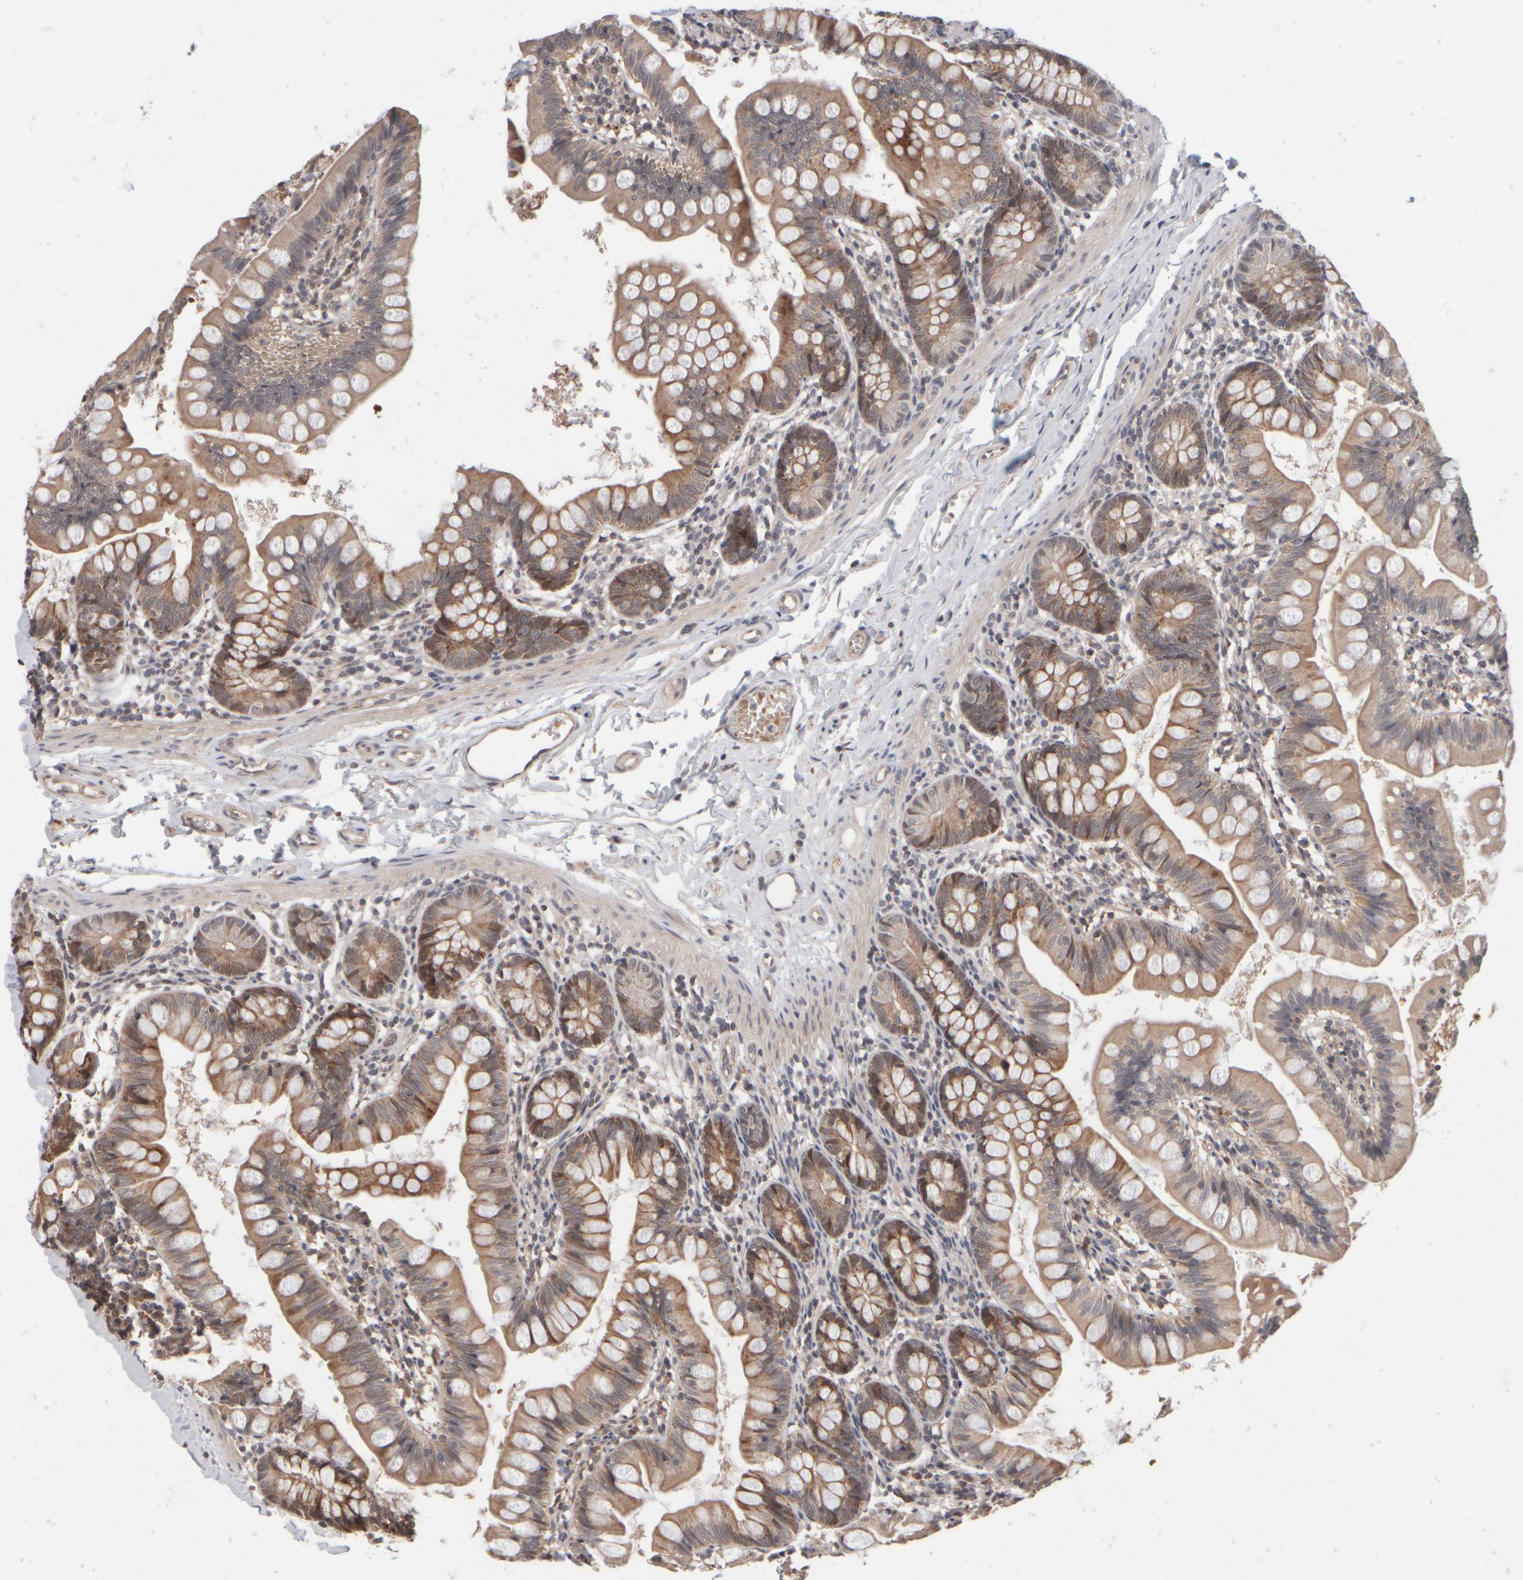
{"staining": {"intensity": "moderate", "quantity": ">75%", "location": "cytoplasmic/membranous"}, "tissue": "small intestine", "cell_type": "Glandular cells", "image_type": "normal", "snomed": [{"axis": "morphology", "description": "Normal tissue, NOS"}, {"axis": "topography", "description": "Small intestine"}], "caption": "Immunohistochemical staining of benign human small intestine exhibits medium levels of moderate cytoplasmic/membranous expression in about >75% of glandular cells.", "gene": "ABHD11", "patient": {"sex": "male", "age": 7}}